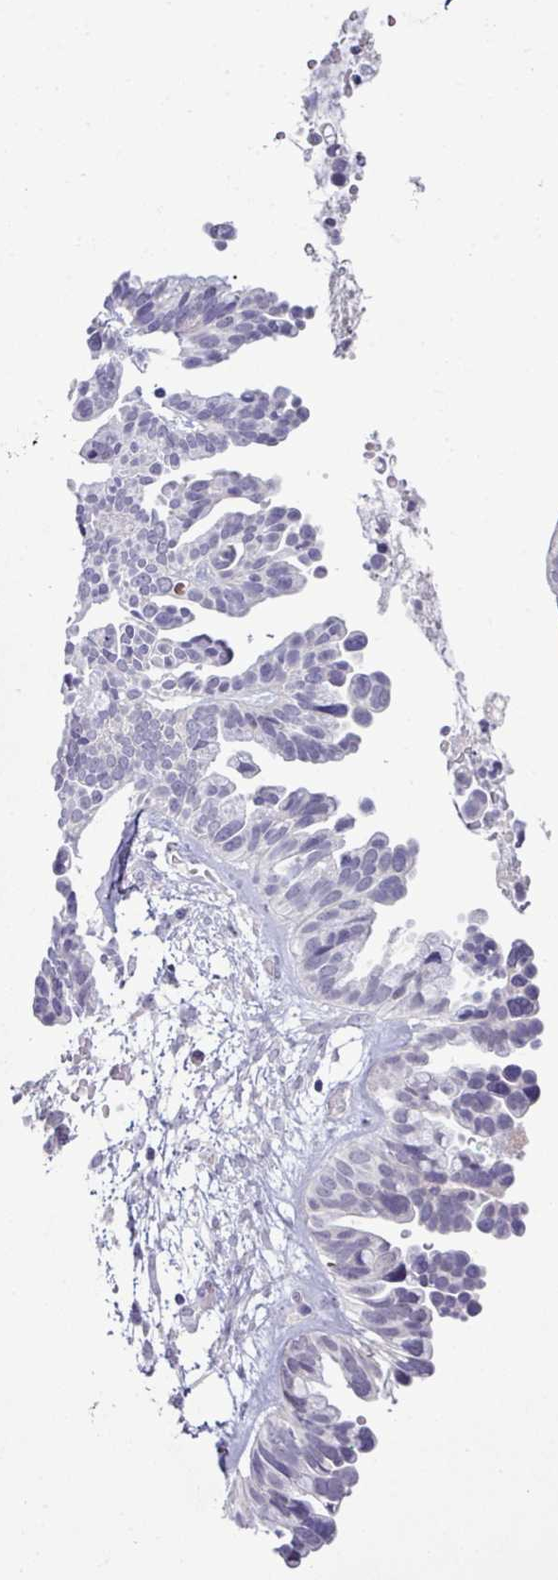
{"staining": {"intensity": "negative", "quantity": "none", "location": "none"}, "tissue": "ovarian cancer", "cell_type": "Tumor cells", "image_type": "cancer", "snomed": [{"axis": "morphology", "description": "Cystadenocarcinoma, serous, NOS"}, {"axis": "topography", "description": "Ovary"}], "caption": "Tumor cells are negative for protein expression in human ovarian cancer (serous cystadenocarcinoma). Nuclei are stained in blue.", "gene": "HBEGF", "patient": {"sex": "female", "age": 56}}